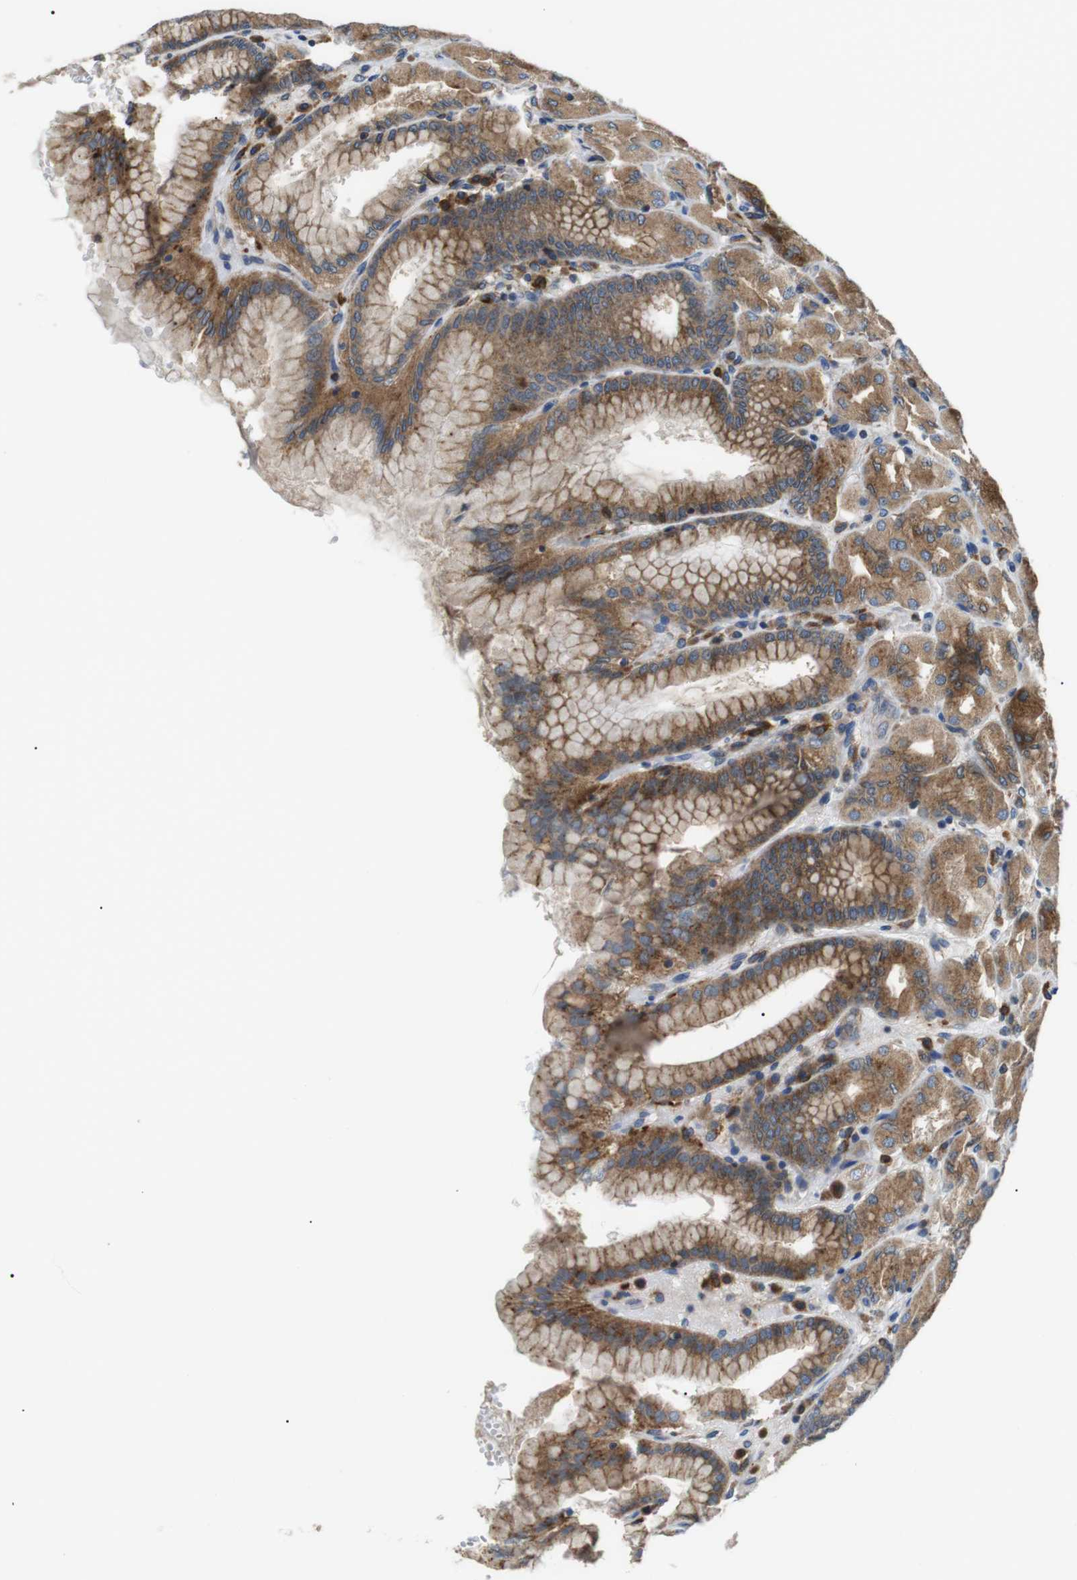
{"staining": {"intensity": "moderate", "quantity": ">75%", "location": "cytoplasmic/membranous"}, "tissue": "stomach", "cell_type": "Glandular cells", "image_type": "normal", "snomed": [{"axis": "morphology", "description": "Normal tissue, NOS"}, {"axis": "topography", "description": "Stomach, upper"}], "caption": "The micrograph demonstrates immunohistochemical staining of unremarkable stomach. There is moderate cytoplasmic/membranous staining is identified in approximately >75% of glandular cells.", "gene": "RAB9A", "patient": {"sex": "female", "age": 56}}